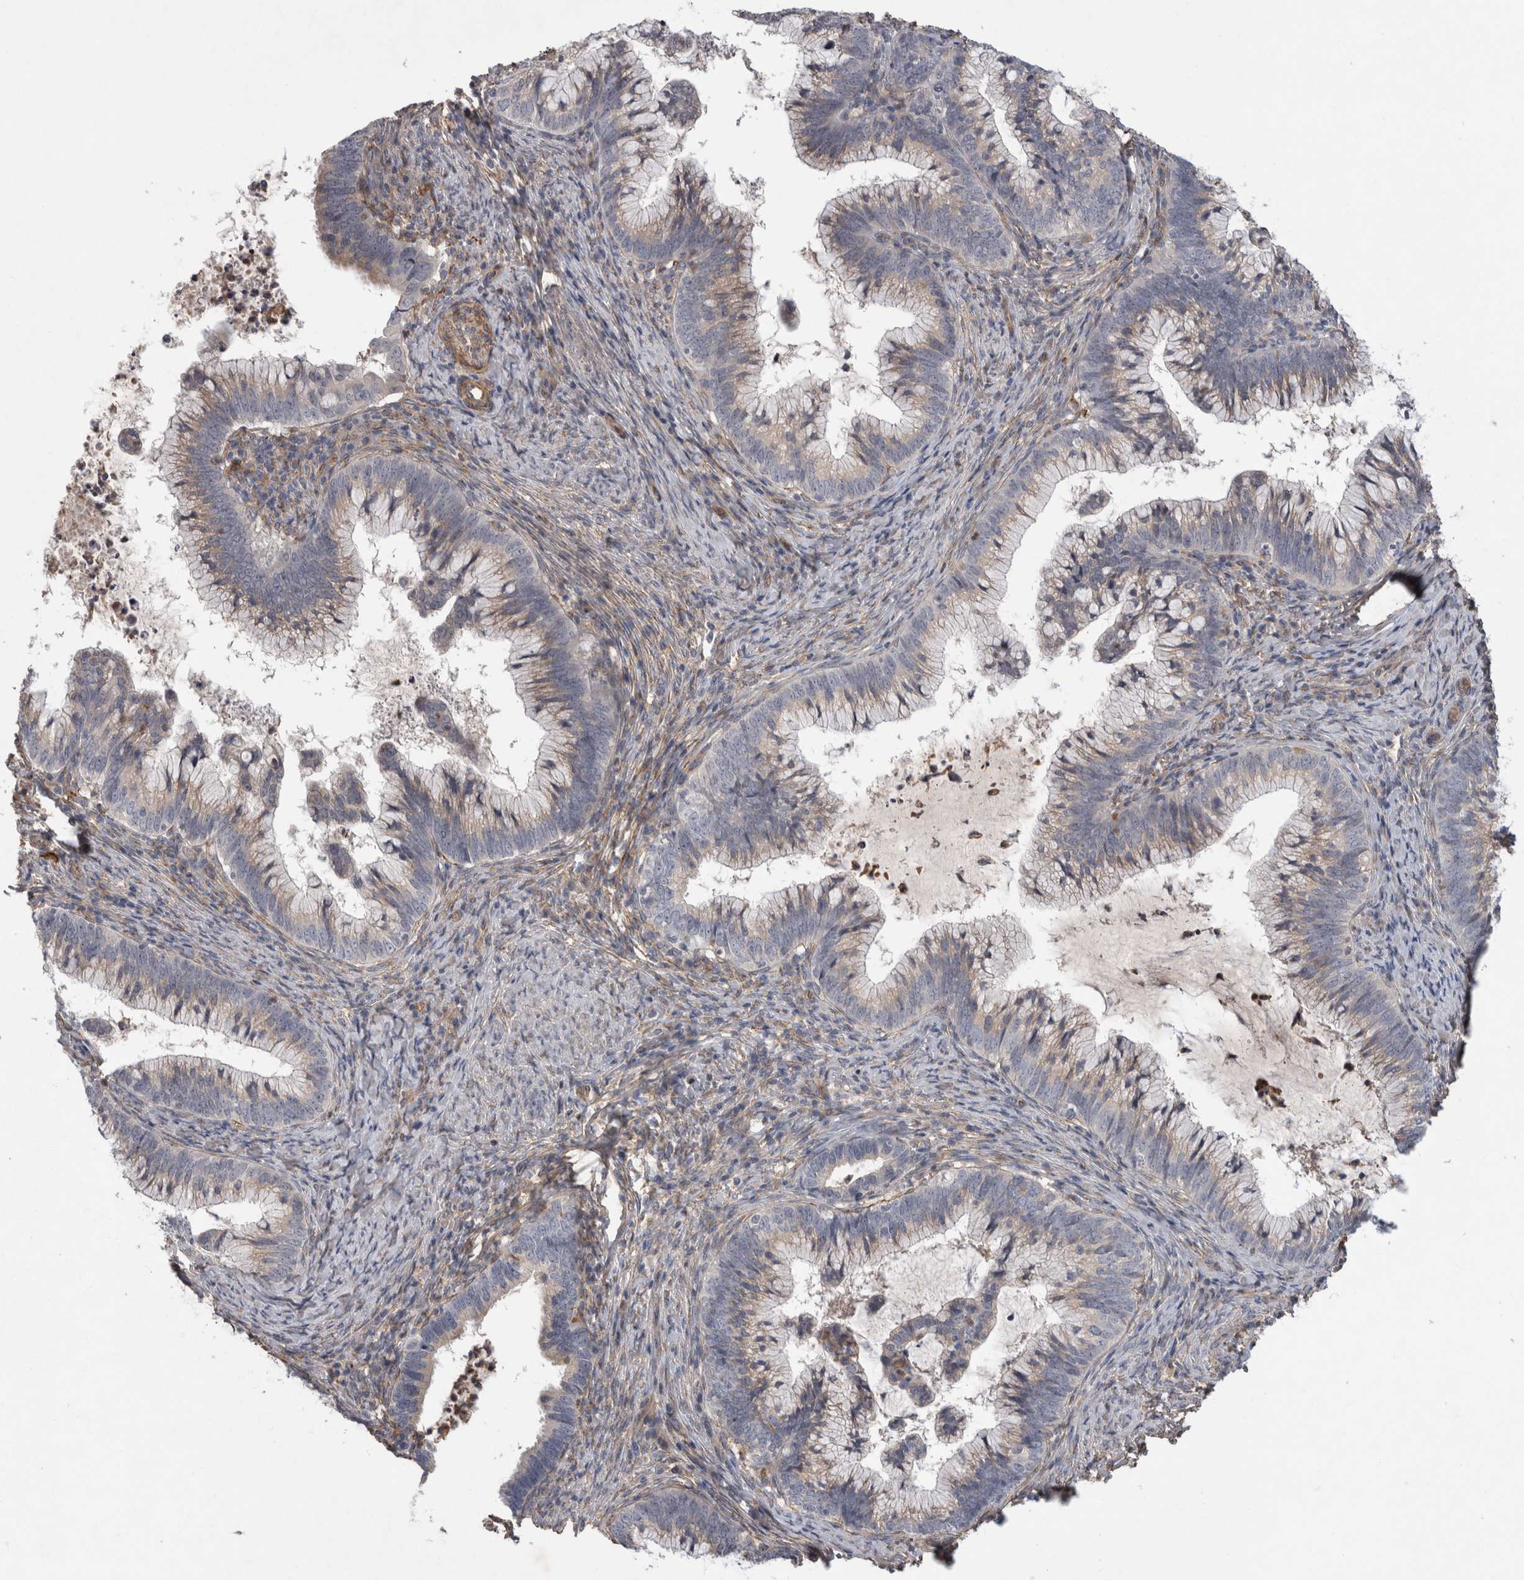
{"staining": {"intensity": "weak", "quantity": "<25%", "location": "cytoplasmic/membranous"}, "tissue": "cervical cancer", "cell_type": "Tumor cells", "image_type": "cancer", "snomed": [{"axis": "morphology", "description": "Adenocarcinoma, NOS"}, {"axis": "topography", "description": "Cervix"}], "caption": "IHC micrograph of neoplastic tissue: adenocarcinoma (cervical) stained with DAB displays no significant protein expression in tumor cells.", "gene": "ANKFY1", "patient": {"sex": "female", "age": 36}}